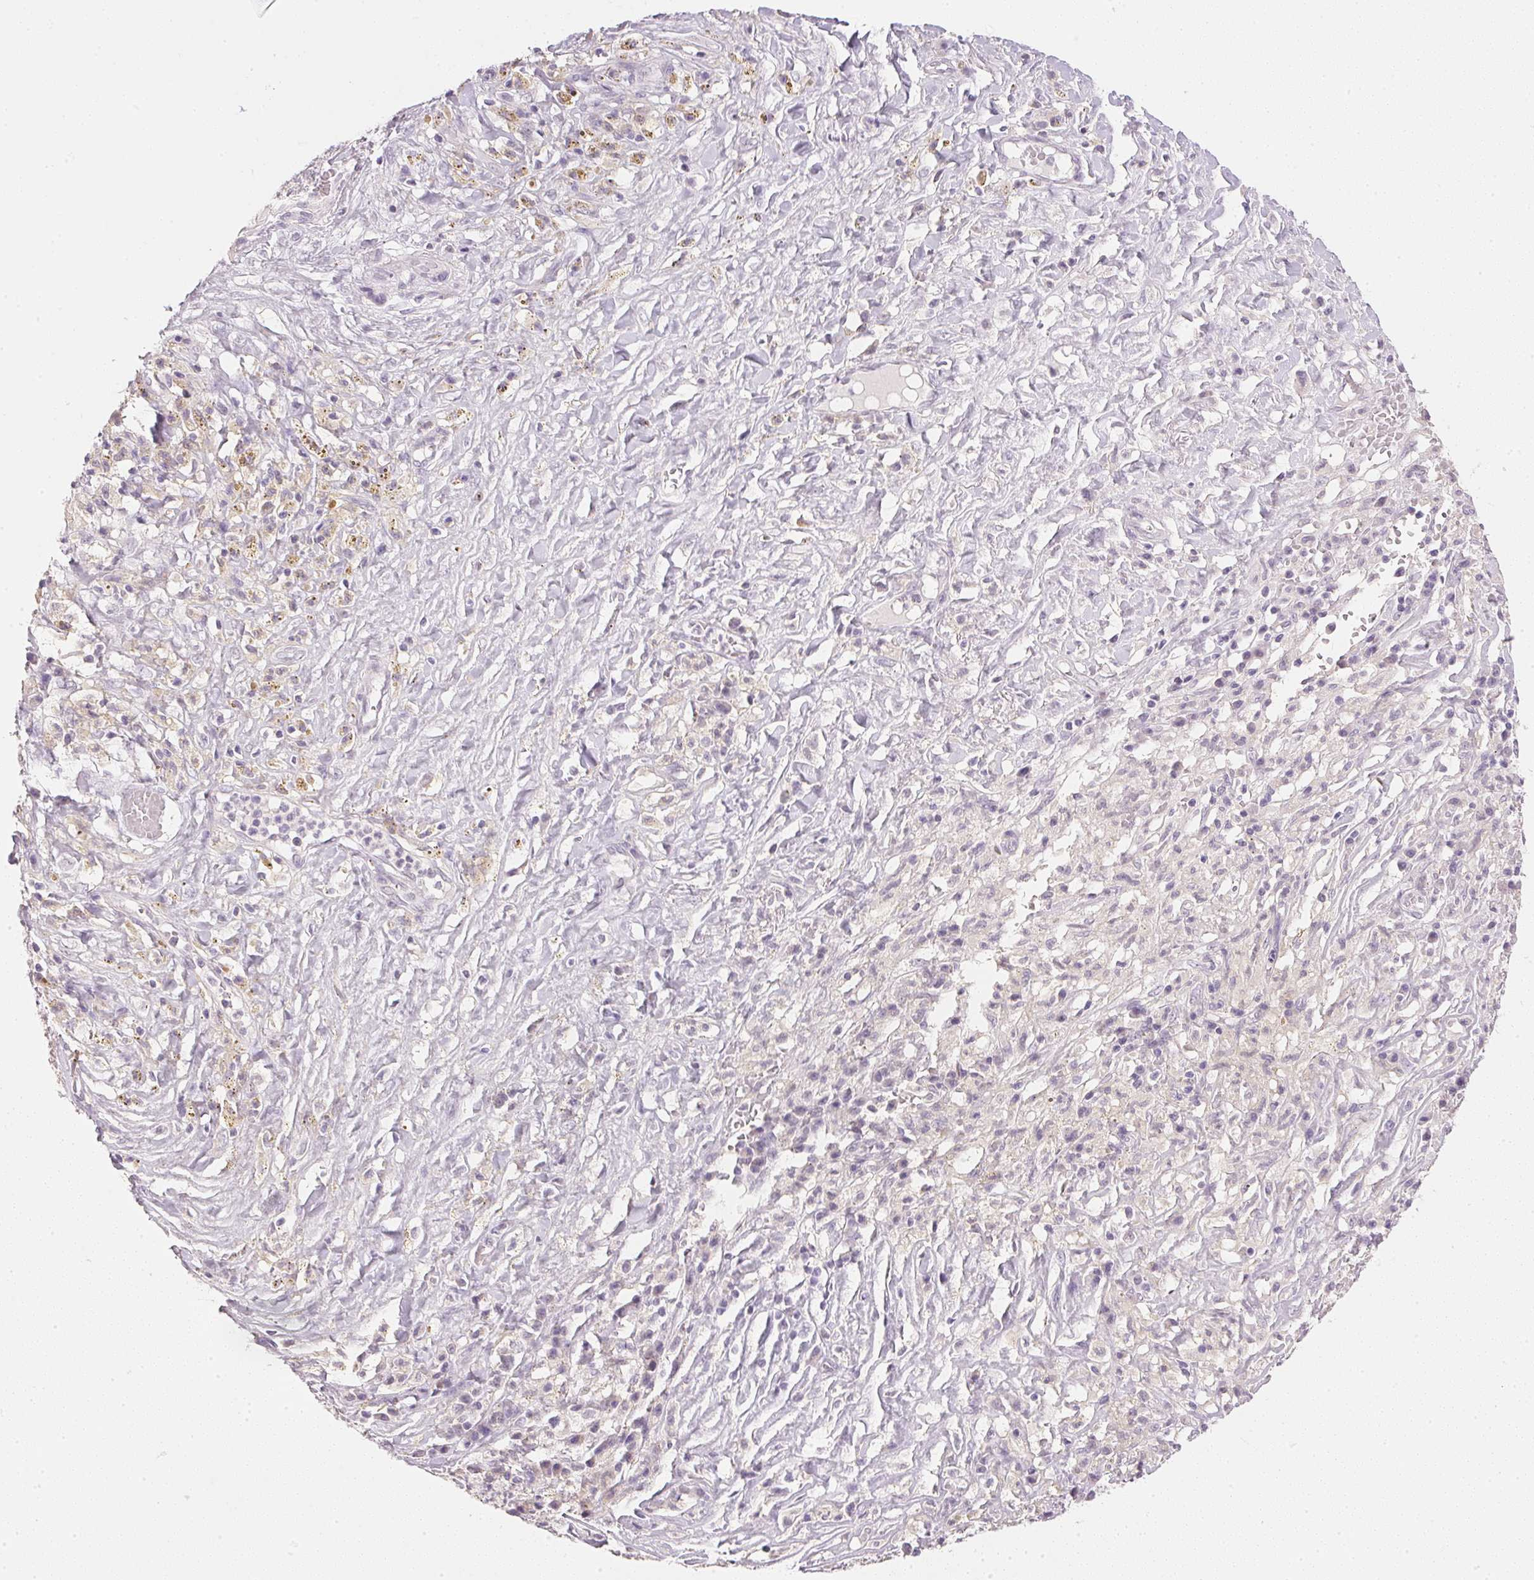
{"staining": {"intensity": "negative", "quantity": "none", "location": "none"}, "tissue": "melanoma", "cell_type": "Tumor cells", "image_type": "cancer", "snomed": [{"axis": "morphology", "description": "Malignant melanoma, NOS"}, {"axis": "topography", "description": "Skin"}], "caption": "DAB immunohistochemical staining of human melanoma displays no significant staining in tumor cells.", "gene": "IGFBP1", "patient": {"sex": "female", "age": 91}}